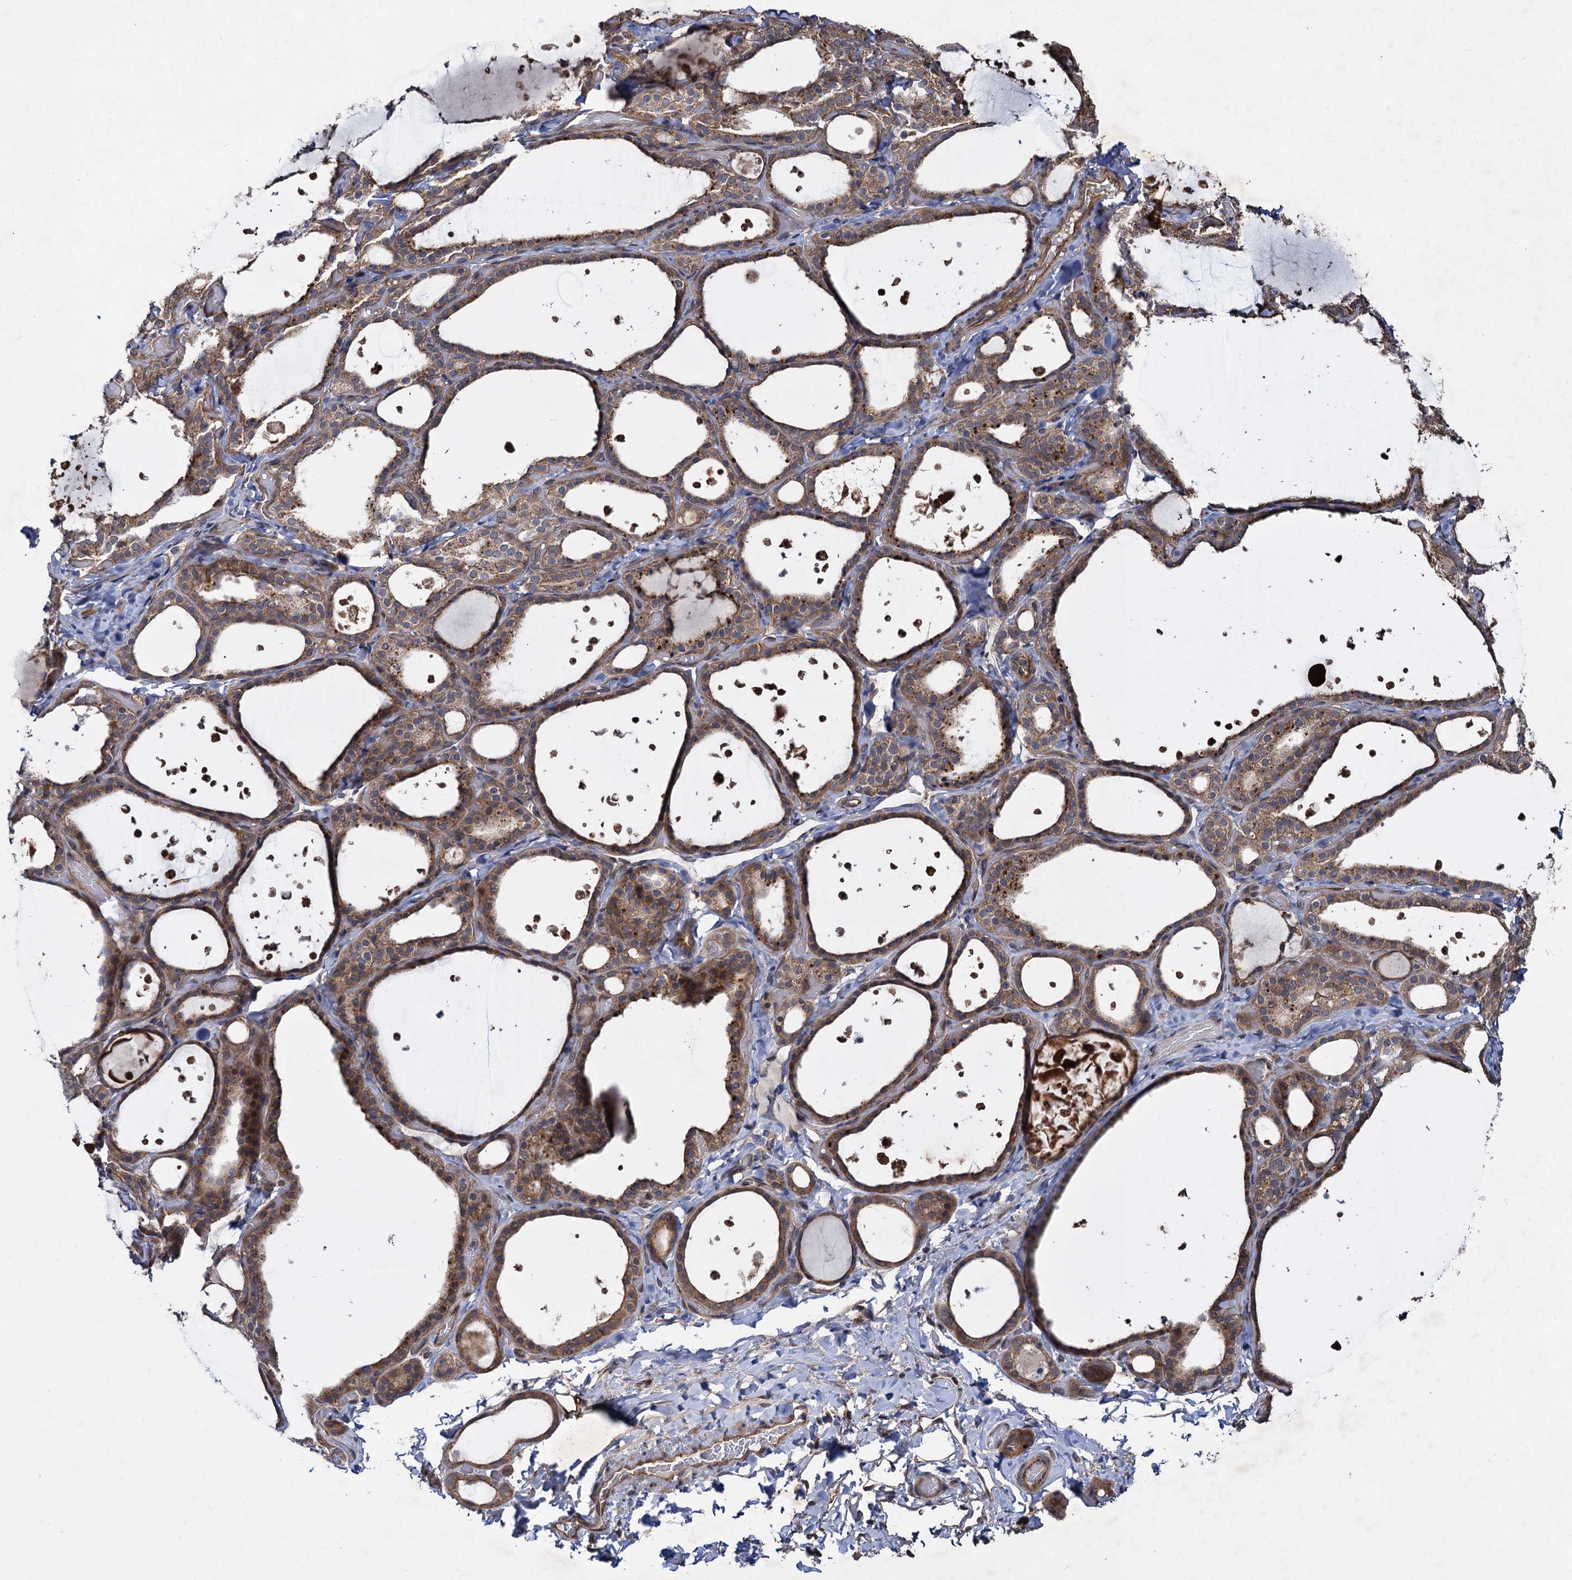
{"staining": {"intensity": "moderate", "quantity": ">75%", "location": "cytoplasmic/membranous"}, "tissue": "thyroid gland", "cell_type": "Glandular cells", "image_type": "normal", "snomed": [{"axis": "morphology", "description": "Normal tissue, NOS"}, {"axis": "topography", "description": "Thyroid gland"}], "caption": "Immunohistochemical staining of normal human thyroid gland displays >75% levels of moderate cytoplasmic/membranous protein staining in about >75% of glandular cells. (DAB IHC, brown staining for protein, blue staining for nuclei).", "gene": "HAUS1", "patient": {"sex": "female", "age": 44}}